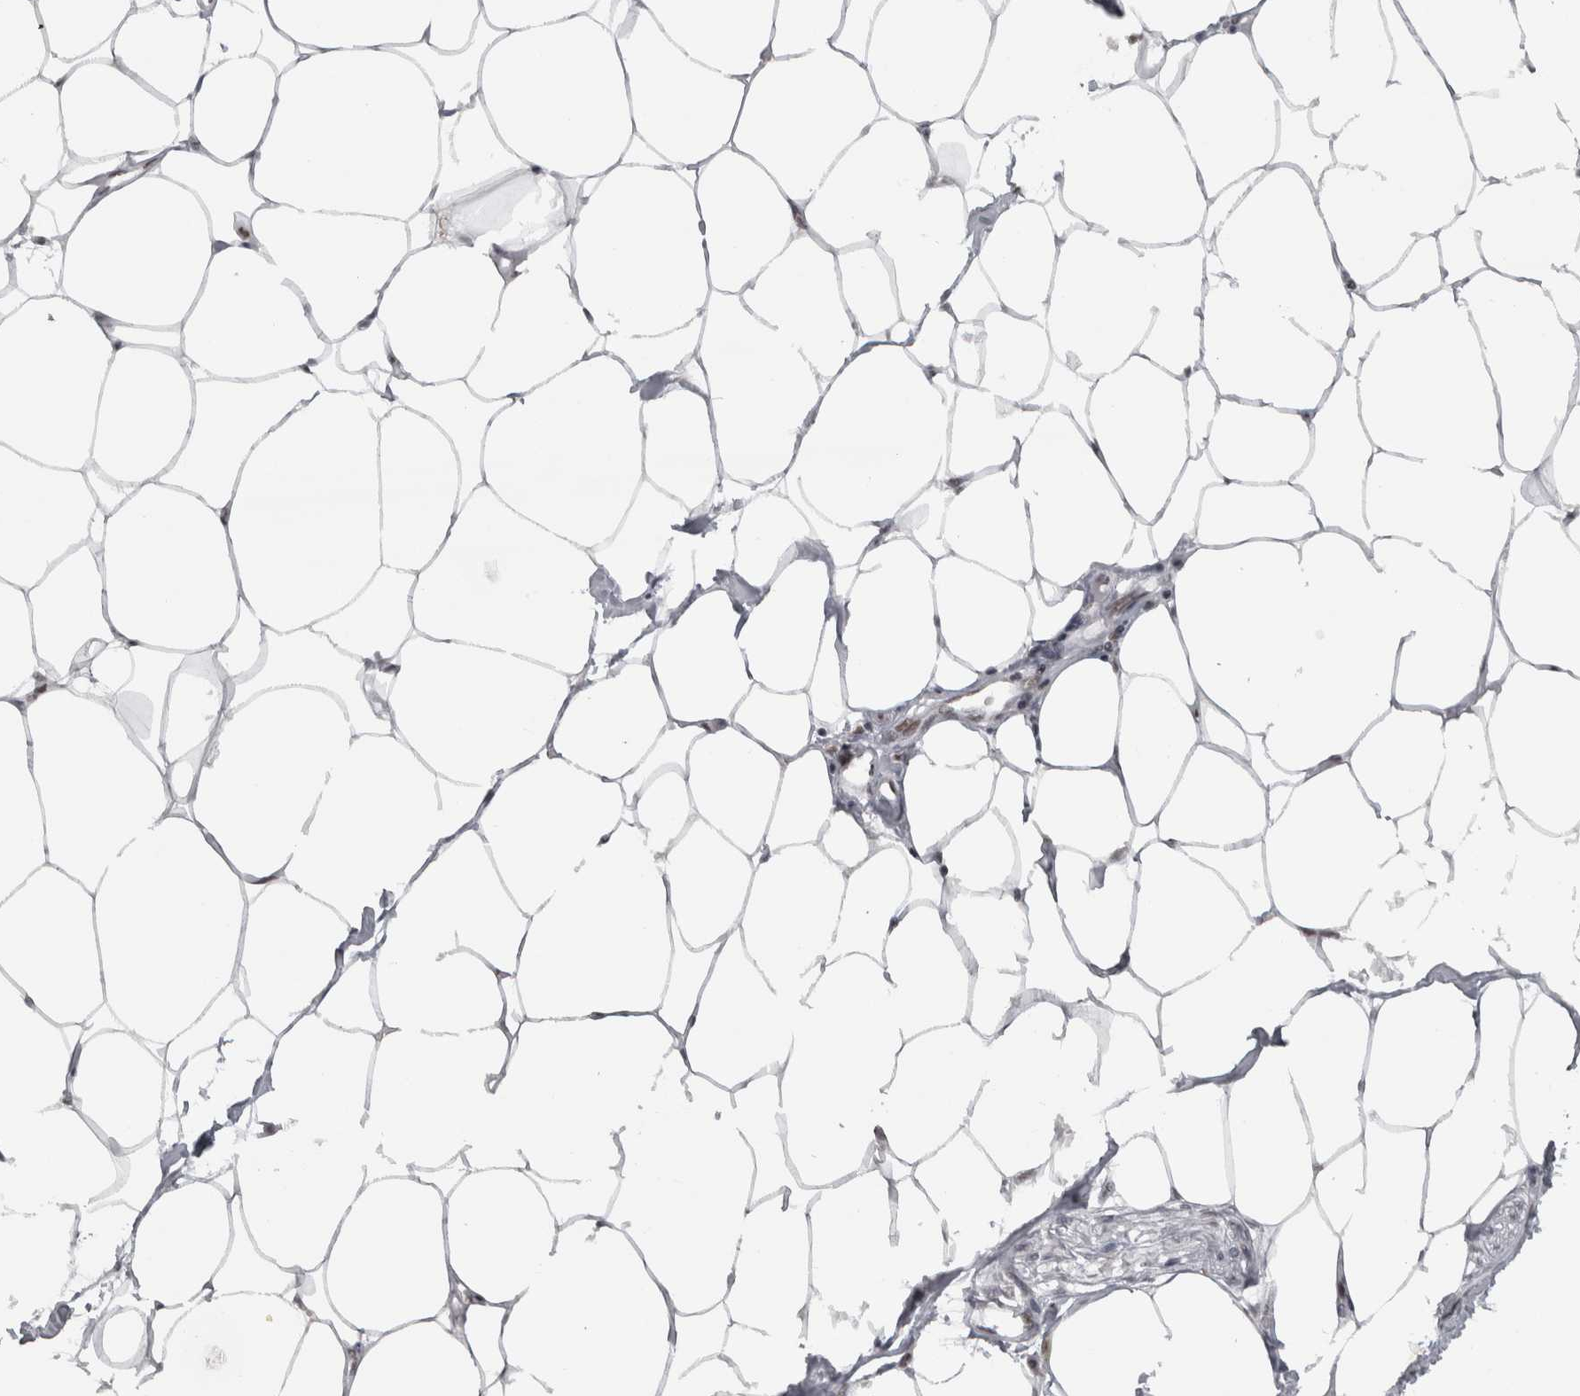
{"staining": {"intensity": "moderate", "quantity": ">75%", "location": "nuclear"}, "tissue": "adipose tissue", "cell_type": "Adipocytes", "image_type": "normal", "snomed": [{"axis": "morphology", "description": "Normal tissue, NOS"}, {"axis": "morphology", "description": "Adenocarcinoma, NOS"}, {"axis": "topography", "description": "Colon"}, {"axis": "topography", "description": "Peripheral nerve tissue"}], "caption": "Protein expression analysis of normal human adipose tissue reveals moderate nuclear expression in approximately >75% of adipocytes.", "gene": "MICU3", "patient": {"sex": "male", "age": 14}}